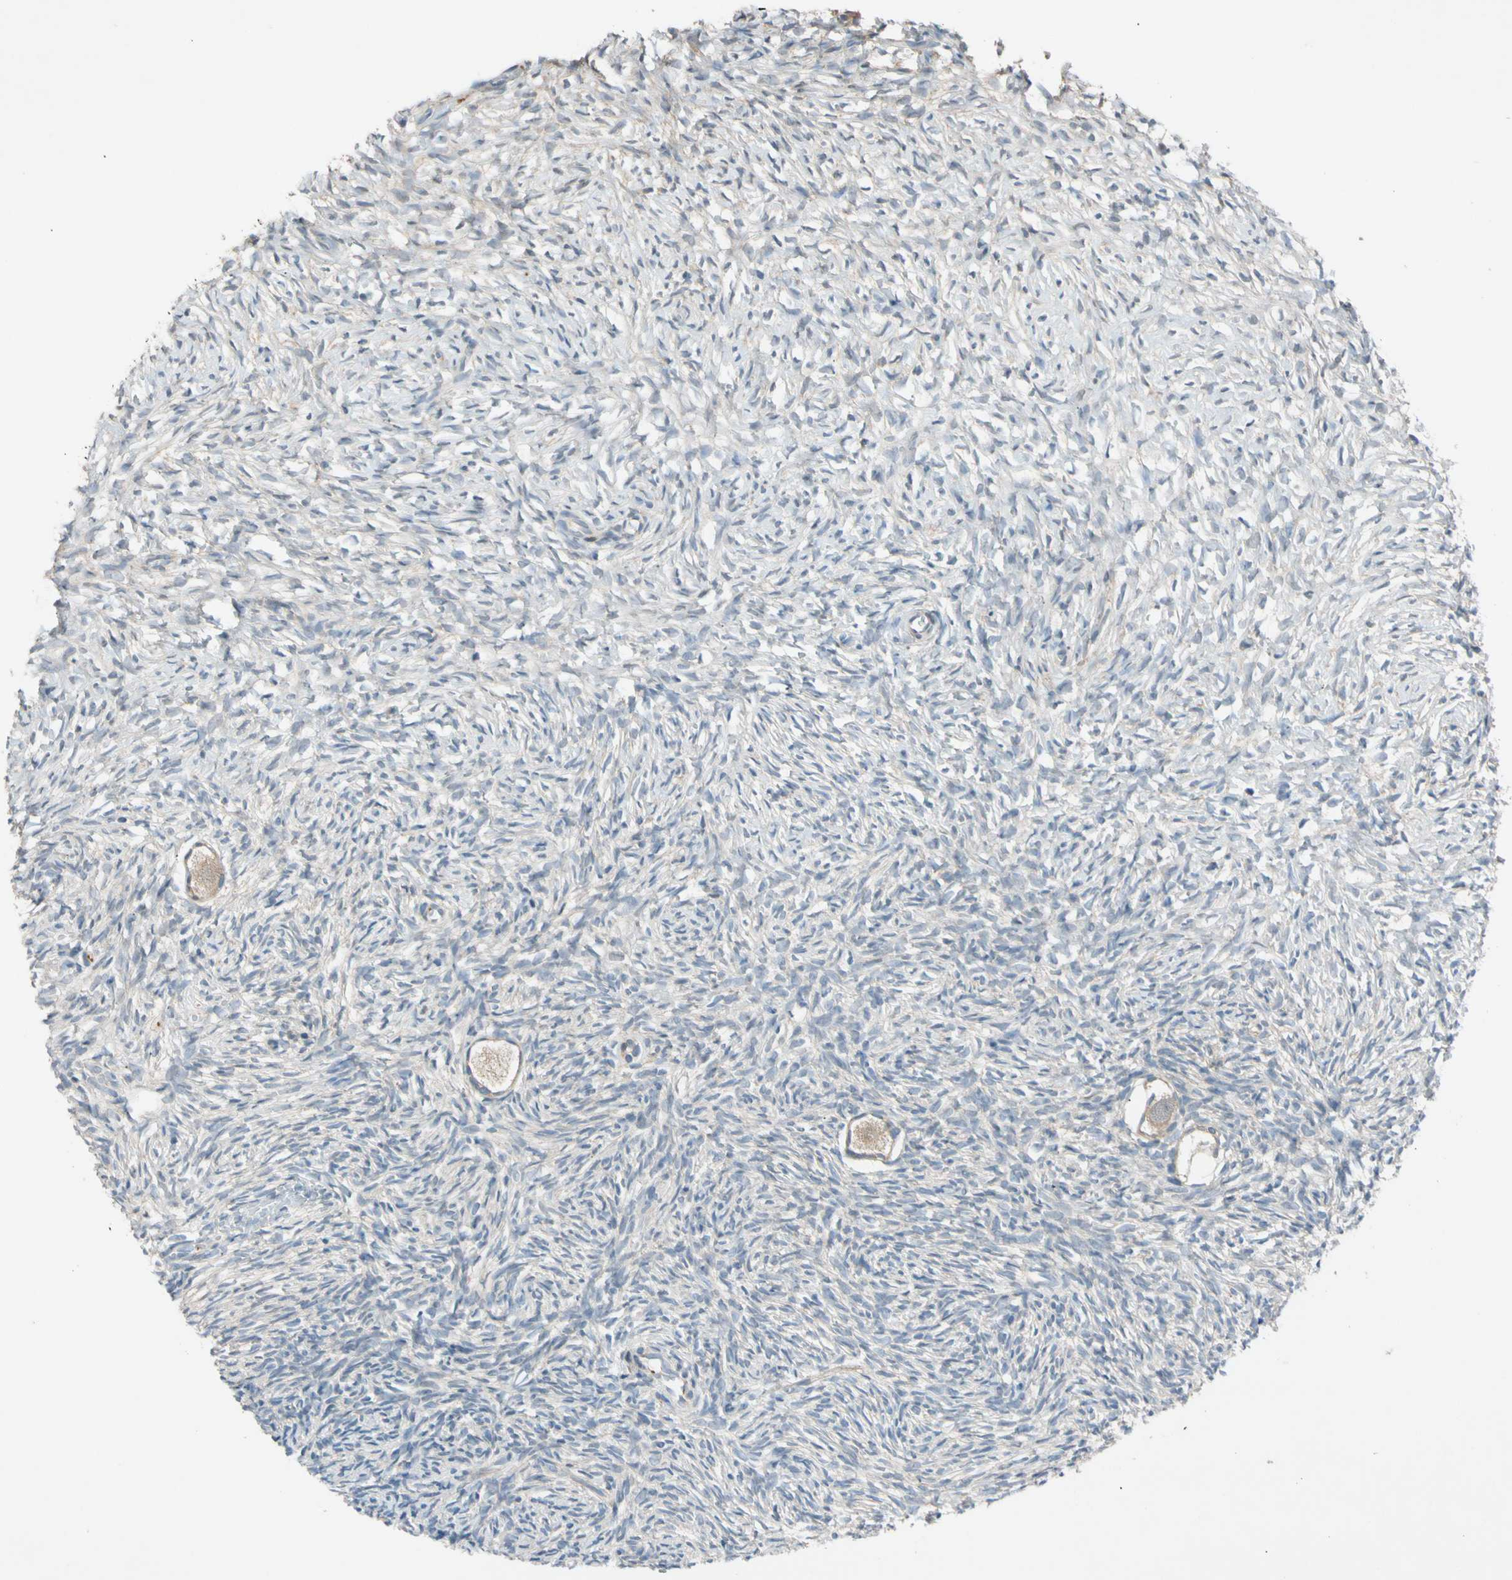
{"staining": {"intensity": "weak", "quantity": ">75%", "location": "cytoplasmic/membranous"}, "tissue": "ovary", "cell_type": "Follicle cells", "image_type": "normal", "snomed": [{"axis": "morphology", "description": "Normal tissue, NOS"}, {"axis": "topography", "description": "Ovary"}], "caption": "An image of ovary stained for a protein shows weak cytoplasmic/membranous brown staining in follicle cells.", "gene": "CNST", "patient": {"sex": "female", "age": 35}}